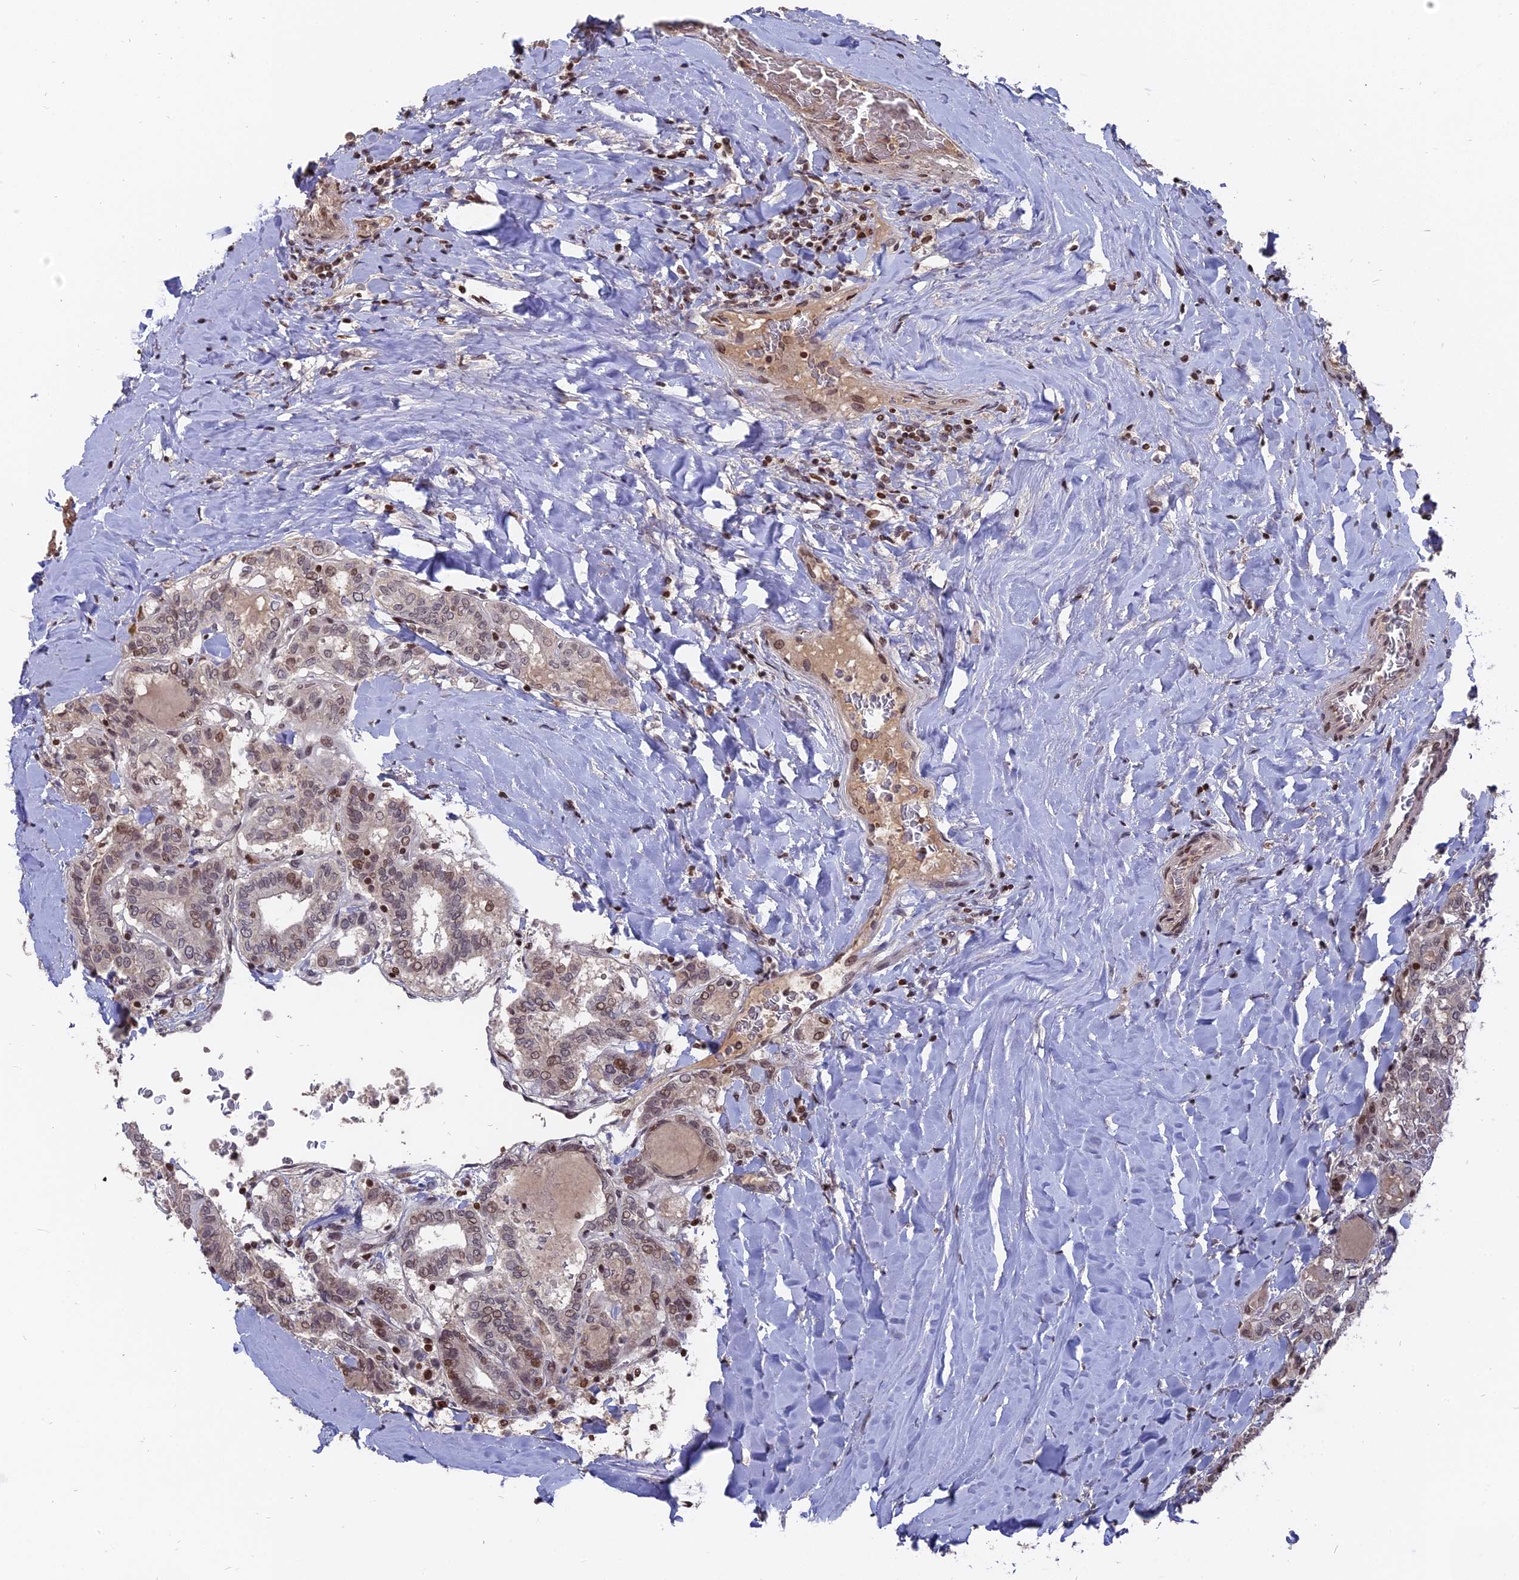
{"staining": {"intensity": "weak", "quantity": "25%-75%", "location": "nuclear"}, "tissue": "thyroid cancer", "cell_type": "Tumor cells", "image_type": "cancer", "snomed": [{"axis": "morphology", "description": "Papillary adenocarcinoma, NOS"}, {"axis": "topography", "description": "Thyroid gland"}], "caption": "Protein analysis of thyroid papillary adenocarcinoma tissue shows weak nuclear positivity in about 25%-75% of tumor cells.", "gene": "NR1H3", "patient": {"sex": "female", "age": 72}}